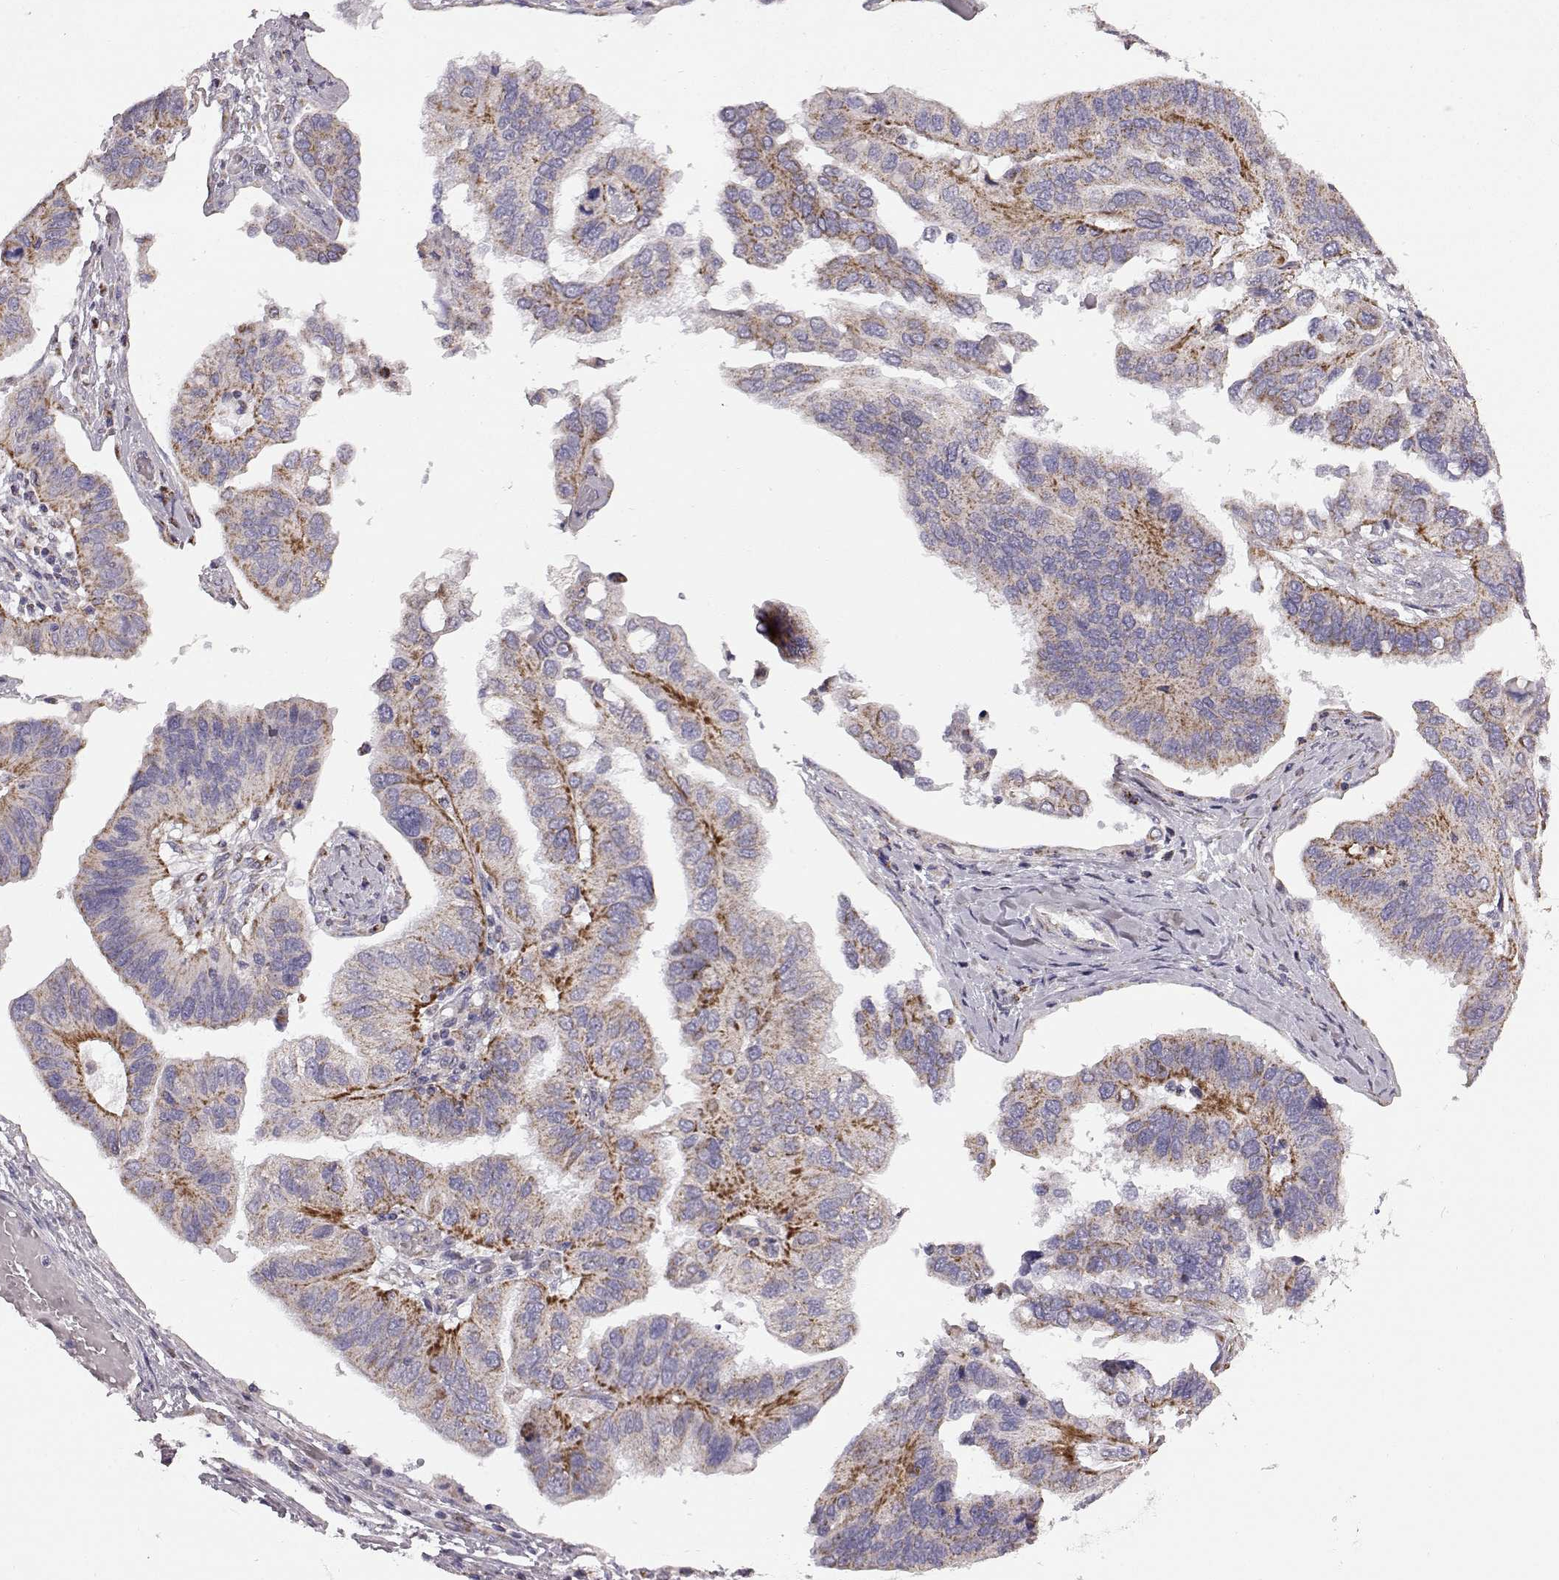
{"staining": {"intensity": "moderate", "quantity": "<25%", "location": "cytoplasmic/membranous"}, "tissue": "ovarian cancer", "cell_type": "Tumor cells", "image_type": "cancer", "snomed": [{"axis": "morphology", "description": "Cystadenocarcinoma, serous, NOS"}, {"axis": "topography", "description": "Ovary"}], "caption": "A high-resolution micrograph shows immunohistochemistry staining of serous cystadenocarcinoma (ovarian), which demonstrates moderate cytoplasmic/membranous positivity in about <25% of tumor cells.", "gene": "FAM8A1", "patient": {"sex": "female", "age": 79}}